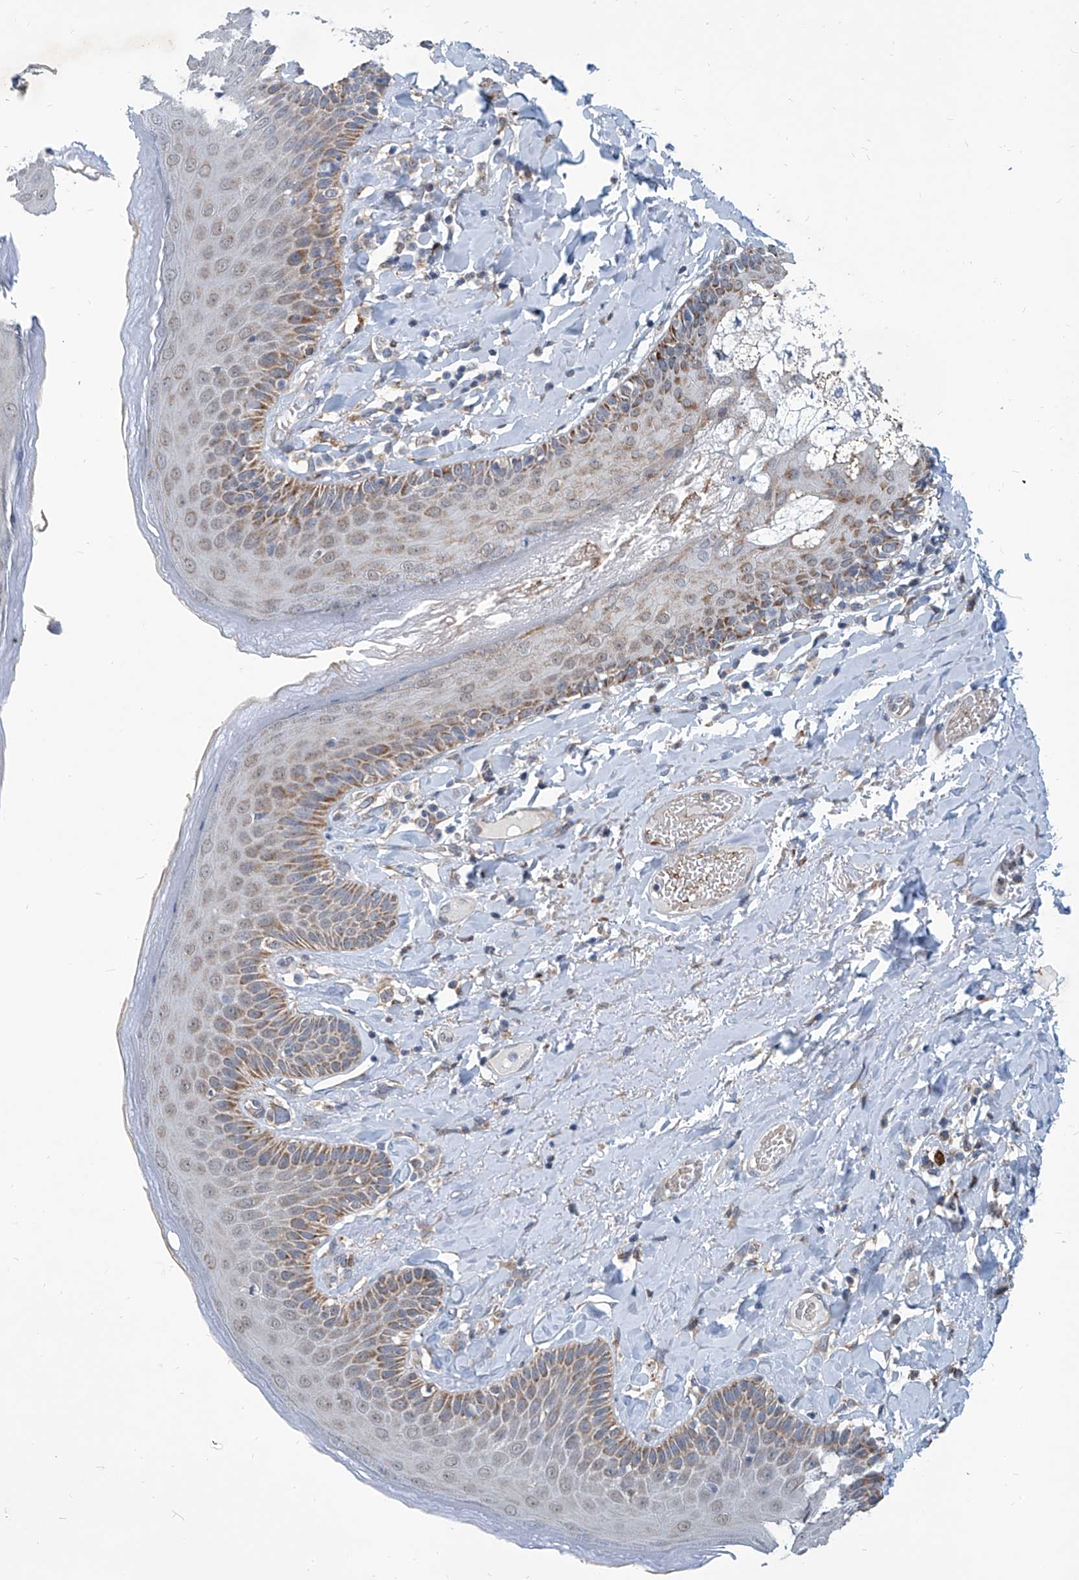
{"staining": {"intensity": "moderate", "quantity": "25%-75%", "location": "cytoplasmic/membranous"}, "tissue": "skin", "cell_type": "Epidermal cells", "image_type": "normal", "snomed": [{"axis": "morphology", "description": "Normal tissue, NOS"}, {"axis": "topography", "description": "Anal"}], "caption": "Moderate cytoplasmic/membranous protein expression is seen in about 25%-75% of epidermal cells in skin. (Stains: DAB in brown, nuclei in blue, Microscopy: brightfield microscopy at high magnification).", "gene": "USP48", "patient": {"sex": "male", "age": 69}}